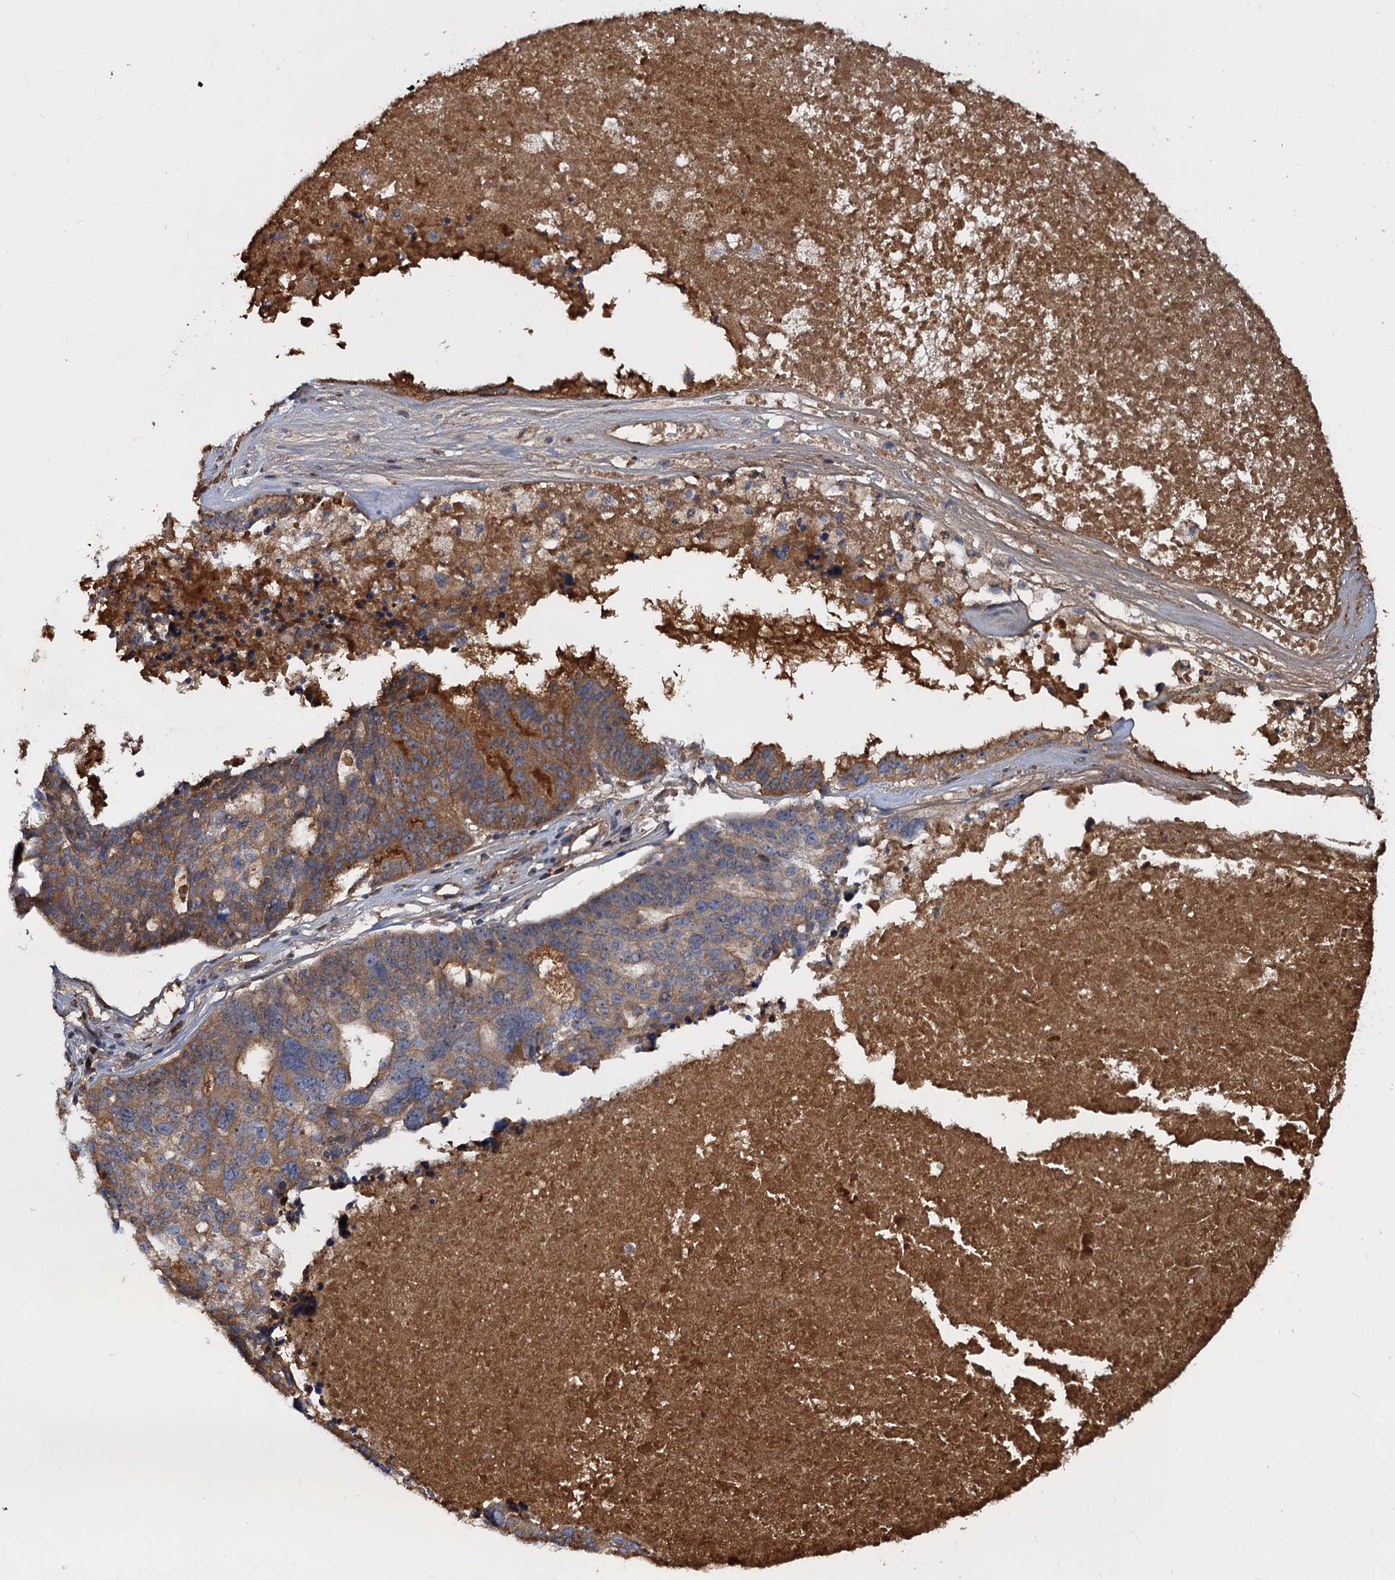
{"staining": {"intensity": "moderate", "quantity": "25%-75%", "location": "cytoplasmic/membranous"}, "tissue": "ovarian cancer", "cell_type": "Tumor cells", "image_type": "cancer", "snomed": [{"axis": "morphology", "description": "Cystadenocarcinoma, serous, NOS"}, {"axis": "topography", "description": "Ovary"}], "caption": "An immunohistochemistry image of tumor tissue is shown. Protein staining in brown highlights moderate cytoplasmic/membranous positivity in serous cystadenocarcinoma (ovarian) within tumor cells. (IHC, brightfield microscopy, high magnification).", "gene": "CHRD", "patient": {"sex": "female", "age": 59}}